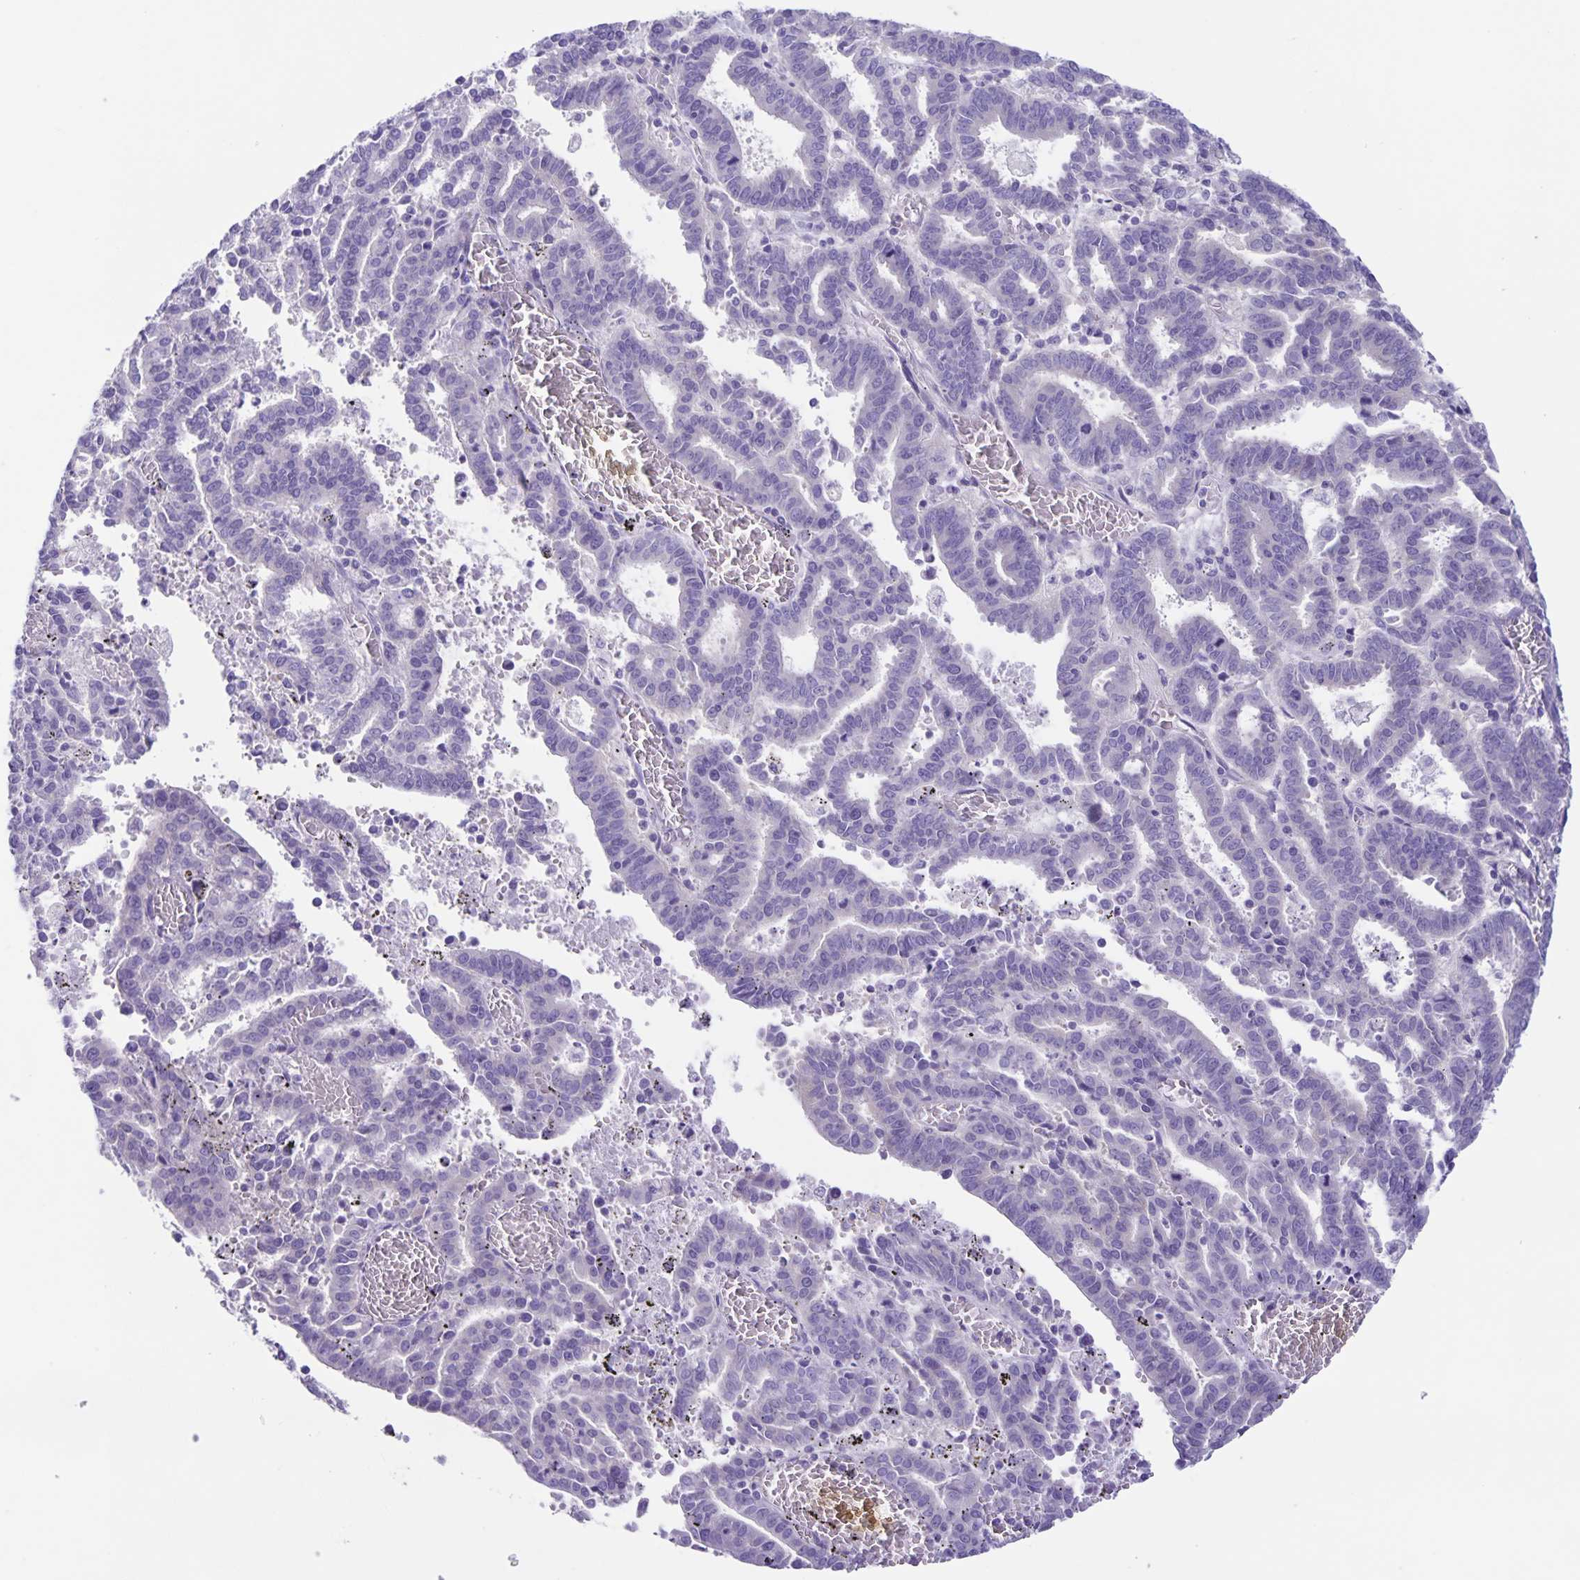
{"staining": {"intensity": "negative", "quantity": "none", "location": "none"}, "tissue": "endometrial cancer", "cell_type": "Tumor cells", "image_type": "cancer", "snomed": [{"axis": "morphology", "description": "Adenocarcinoma, NOS"}, {"axis": "topography", "description": "Uterus"}], "caption": "Tumor cells show no significant expression in adenocarcinoma (endometrial). (Brightfield microscopy of DAB immunohistochemistry (IHC) at high magnification).", "gene": "CAPSL", "patient": {"sex": "female", "age": 83}}